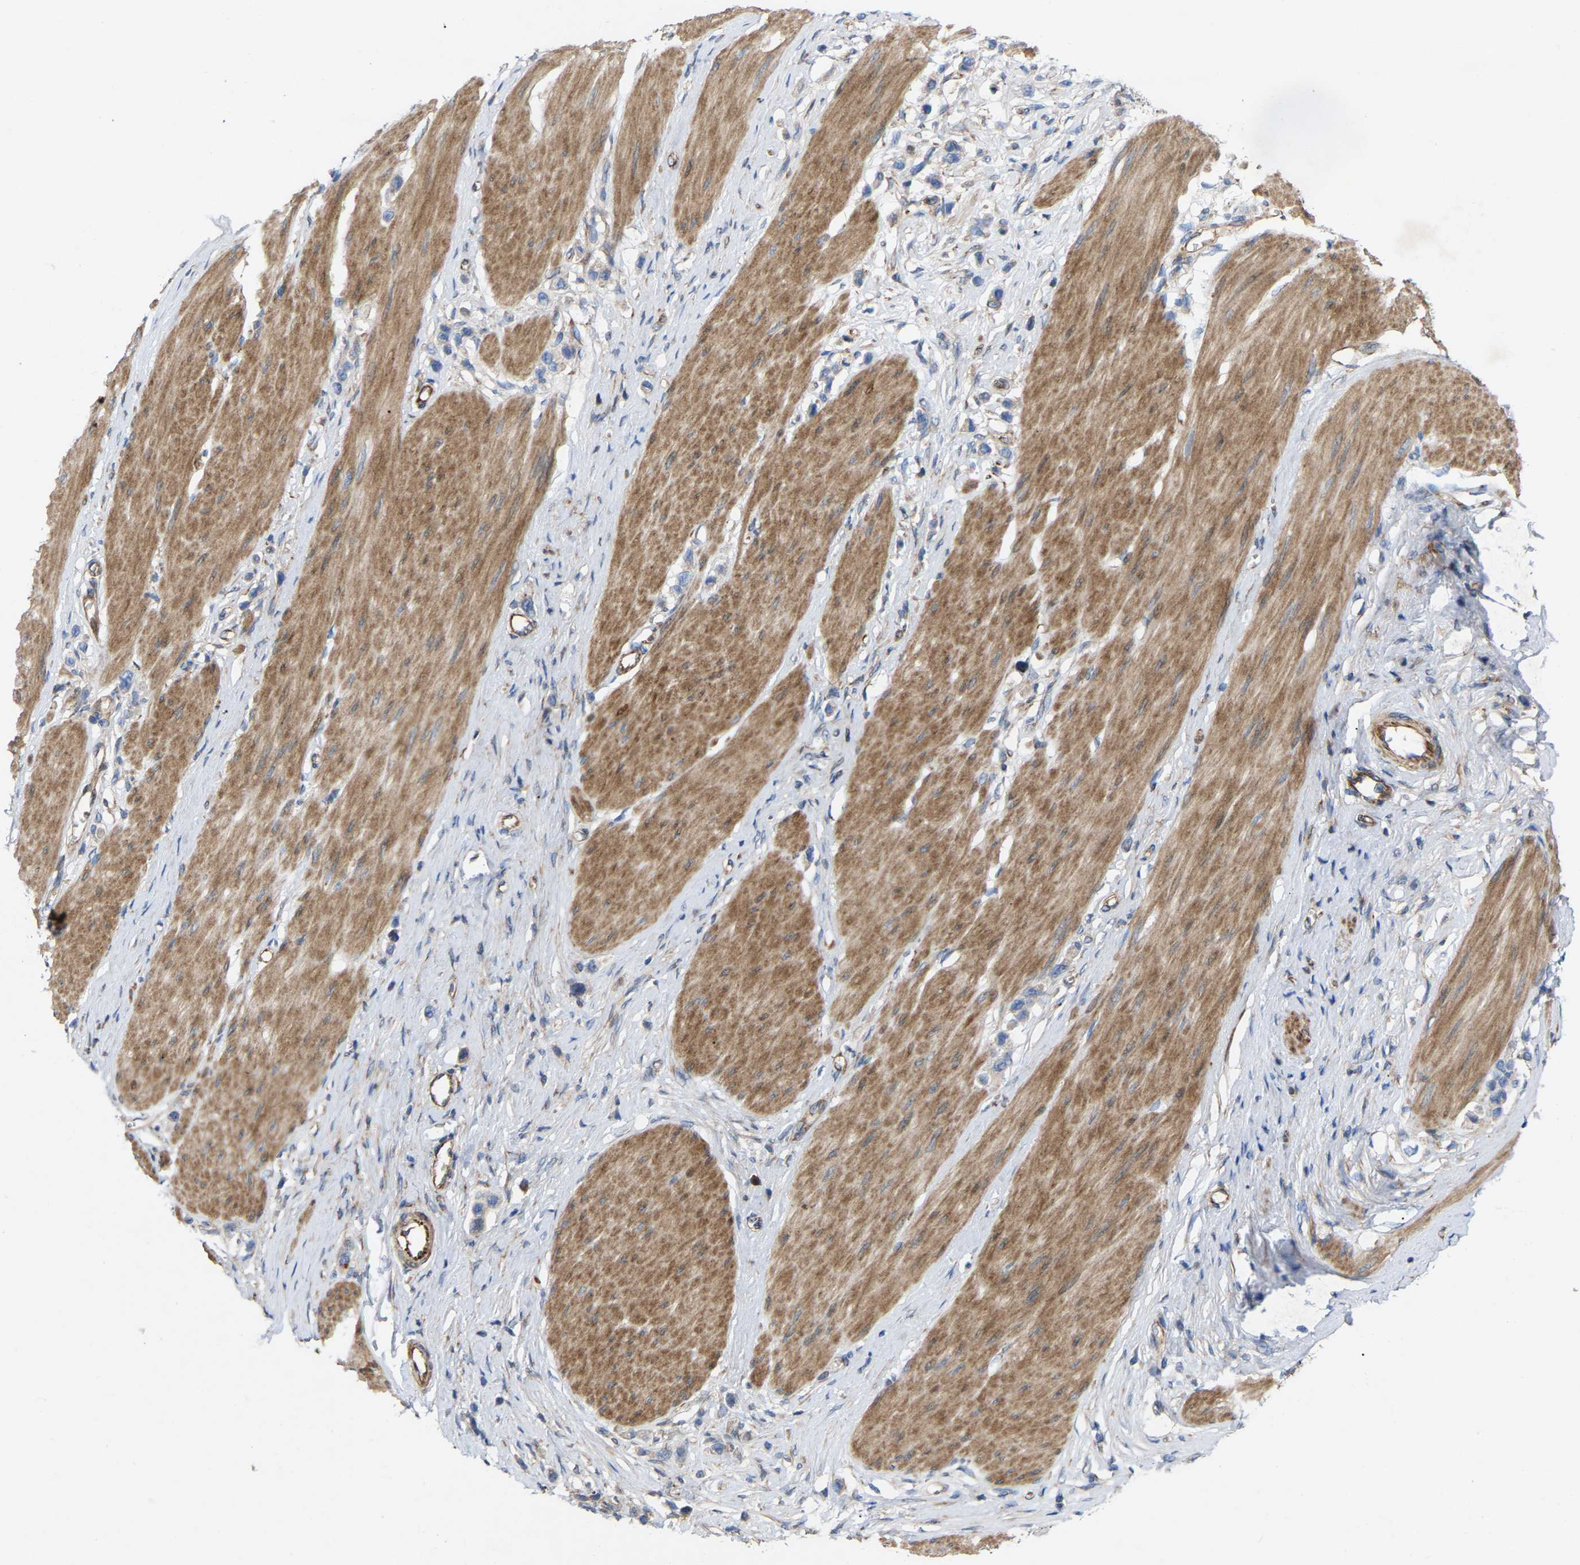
{"staining": {"intensity": "negative", "quantity": "none", "location": "none"}, "tissue": "stomach cancer", "cell_type": "Tumor cells", "image_type": "cancer", "snomed": [{"axis": "morphology", "description": "Adenocarcinoma, NOS"}, {"axis": "topography", "description": "Stomach"}], "caption": "DAB (3,3'-diaminobenzidine) immunohistochemical staining of stomach cancer exhibits no significant expression in tumor cells.", "gene": "TOR1B", "patient": {"sex": "female", "age": 65}}